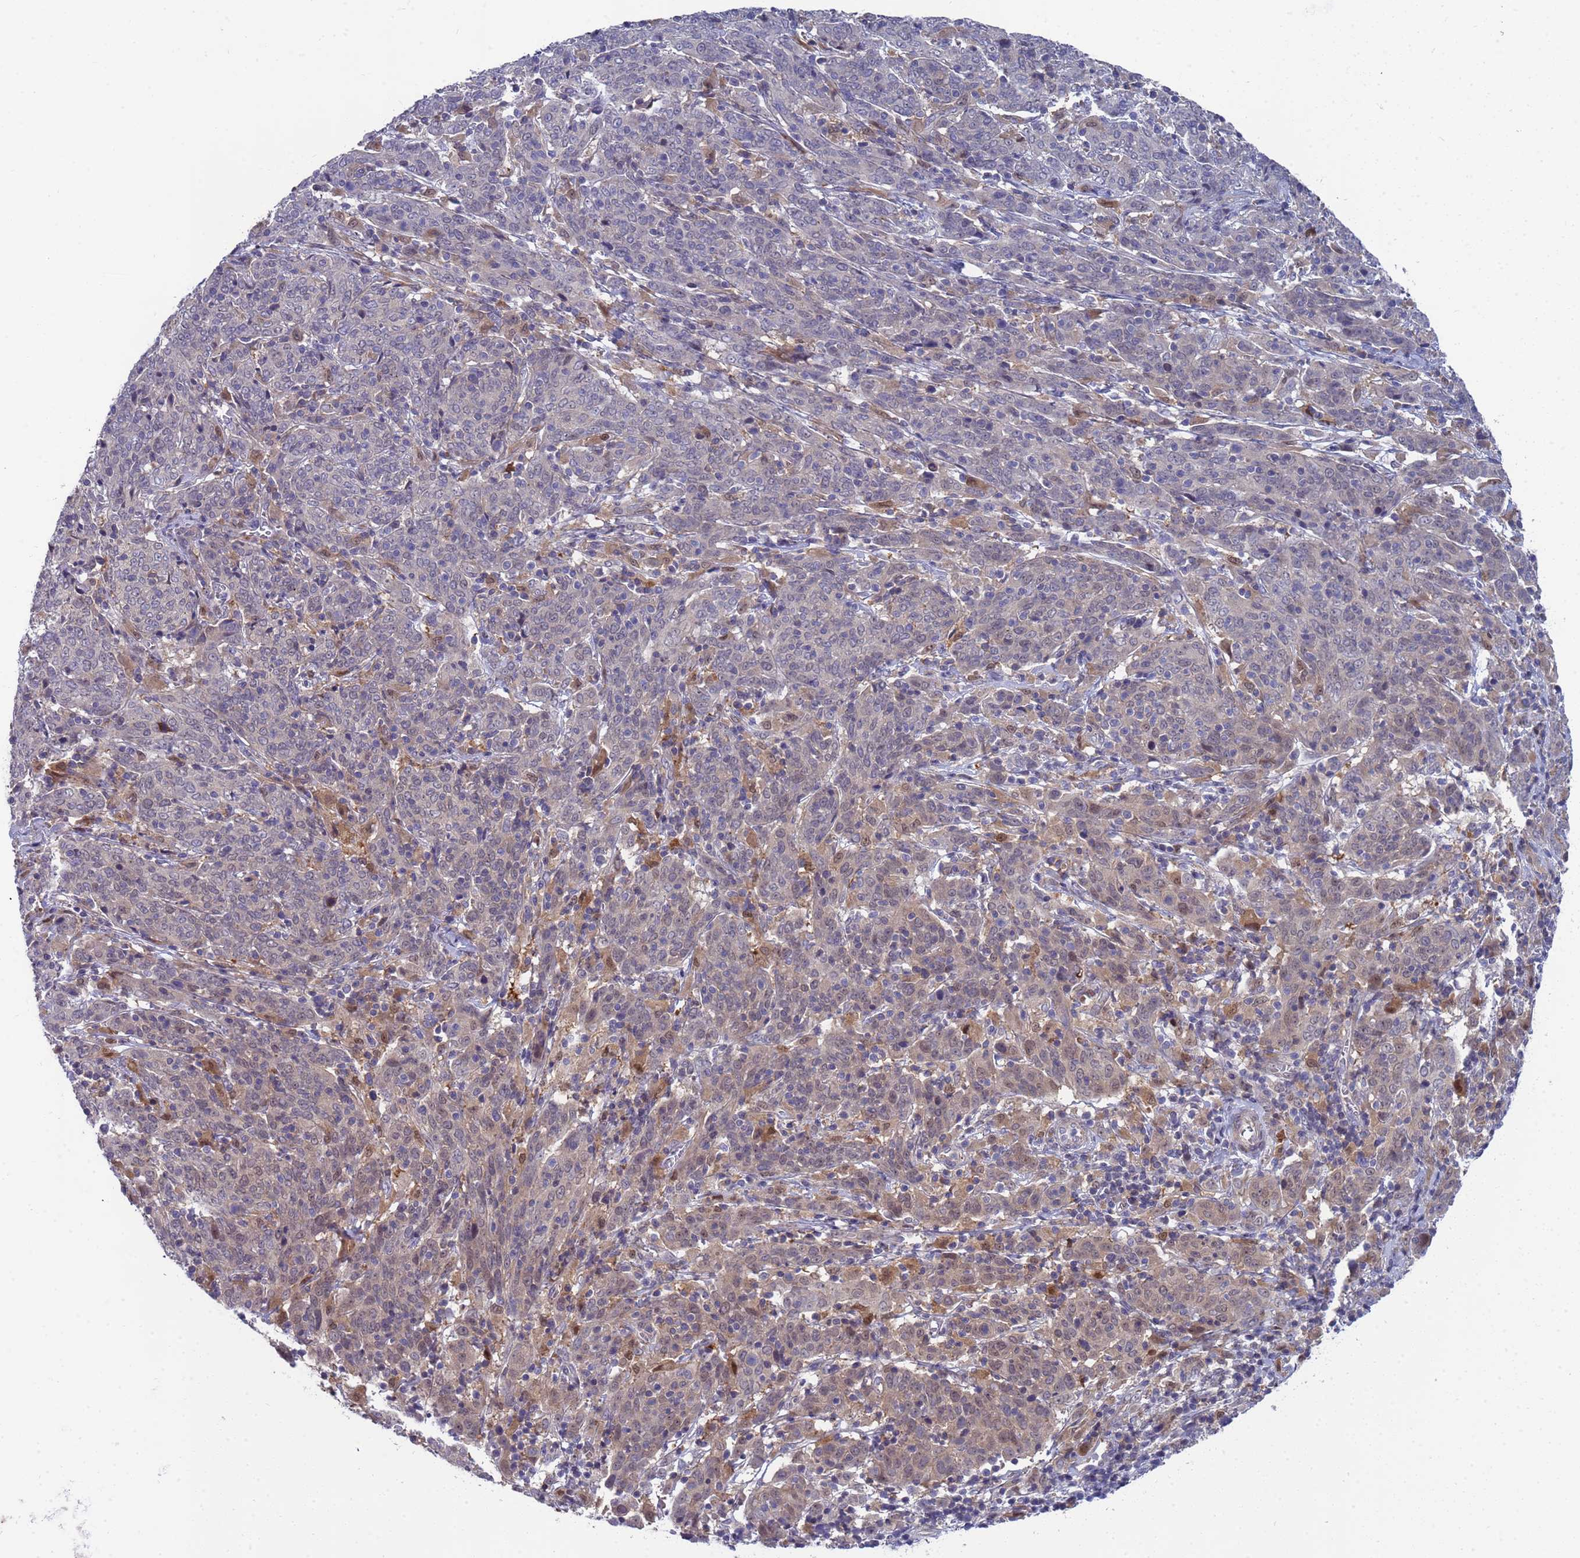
{"staining": {"intensity": "weak", "quantity": "<25%", "location": "cytoplasmic/membranous"}, "tissue": "cervical cancer", "cell_type": "Tumor cells", "image_type": "cancer", "snomed": [{"axis": "morphology", "description": "Squamous cell carcinoma, NOS"}, {"axis": "topography", "description": "Cervix"}], "caption": "Tumor cells are negative for protein expression in human cervical squamous cell carcinoma.", "gene": "ENOSF1", "patient": {"sex": "female", "age": 67}}